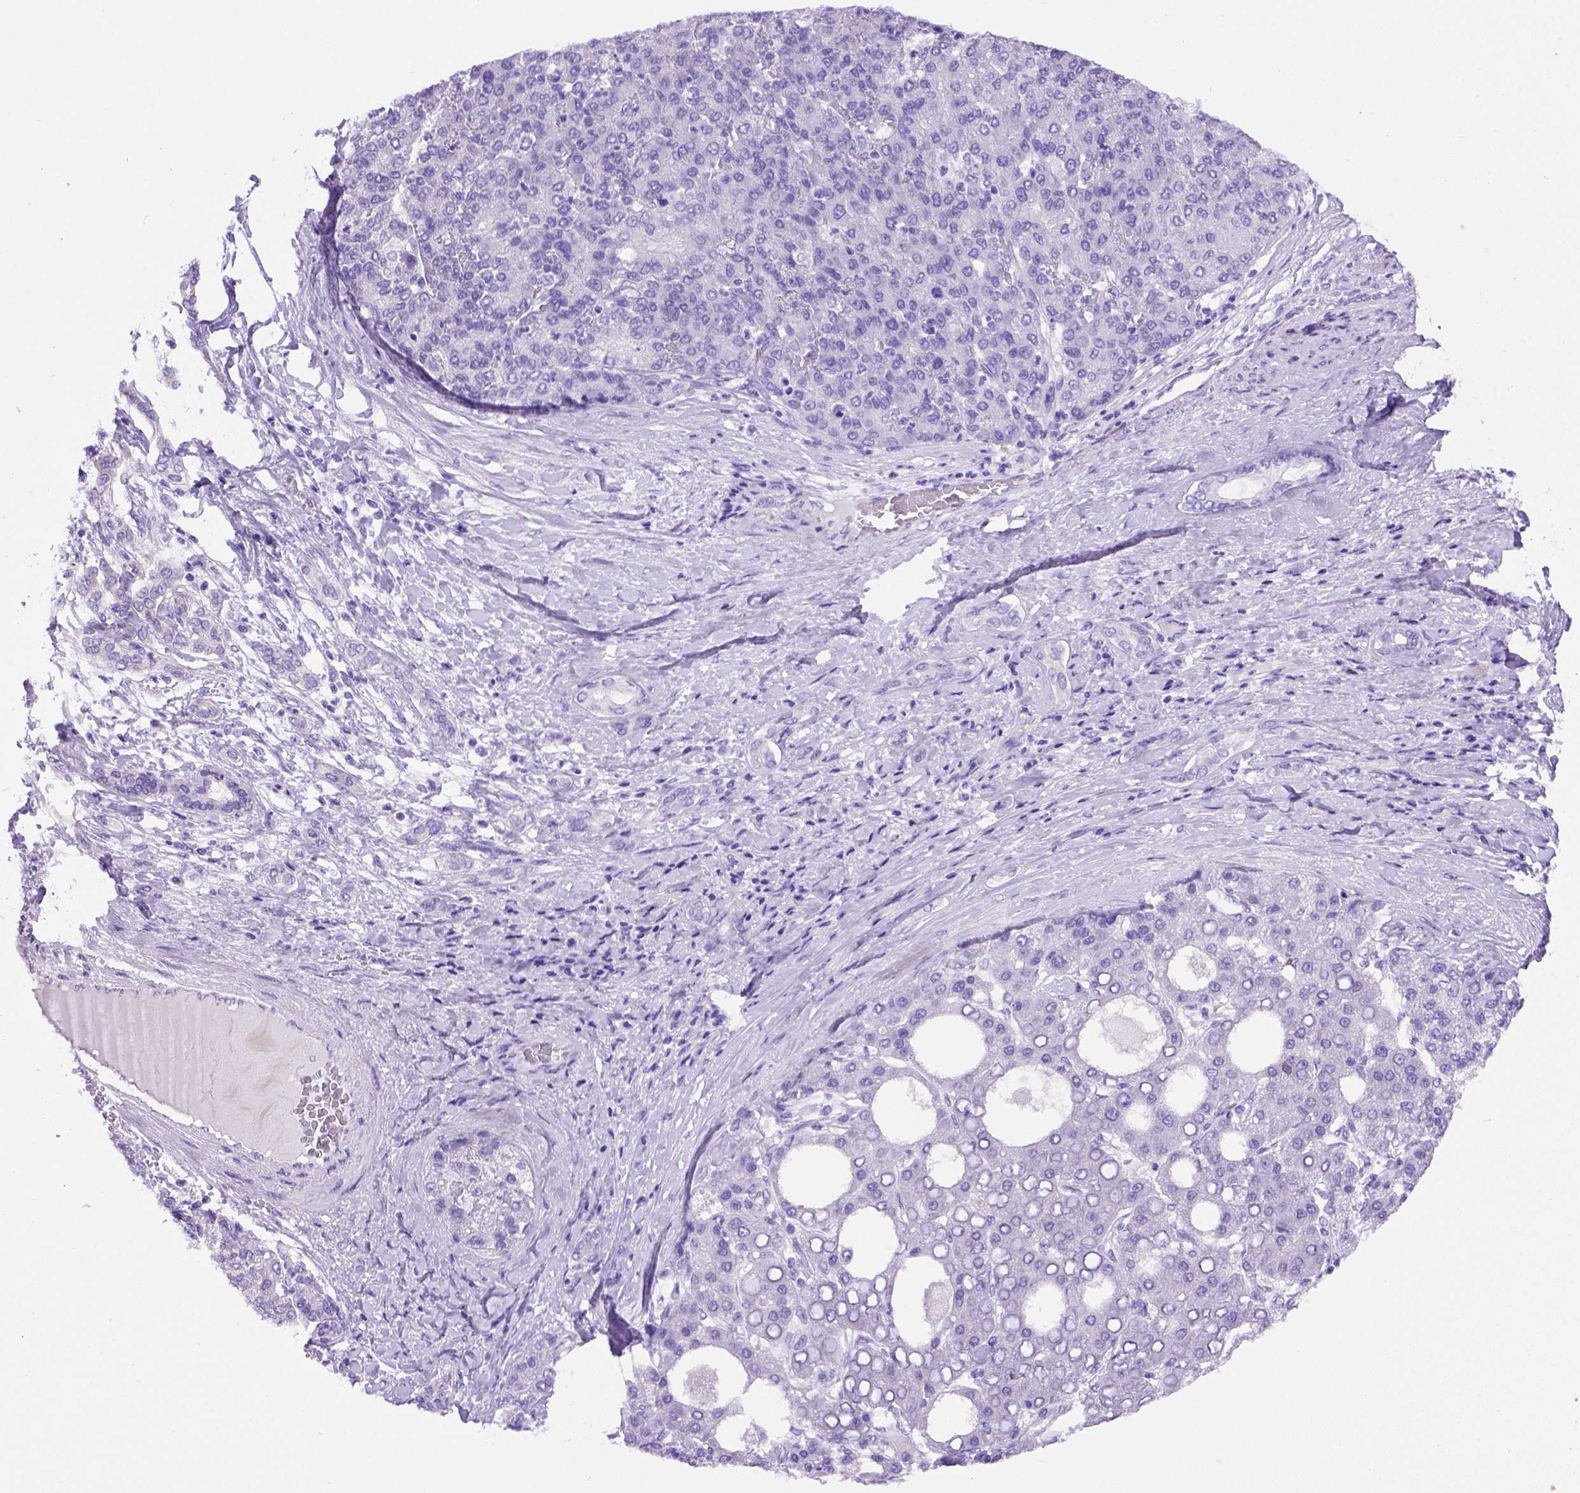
{"staining": {"intensity": "negative", "quantity": "none", "location": "none"}, "tissue": "liver cancer", "cell_type": "Tumor cells", "image_type": "cancer", "snomed": [{"axis": "morphology", "description": "Carcinoma, Hepatocellular, NOS"}, {"axis": "topography", "description": "Liver"}], "caption": "Tumor cells are negative for protein expression in human liver hepatocellular carcinoma. (Stains: DAB (3,3'-diaminobenzidine) IHC with hematoxylin counter stain, Microscopy: brightfield microscopy at high magnification).", "gene": "FOXI1", "patient": {"sex": "male", "age": 65}}